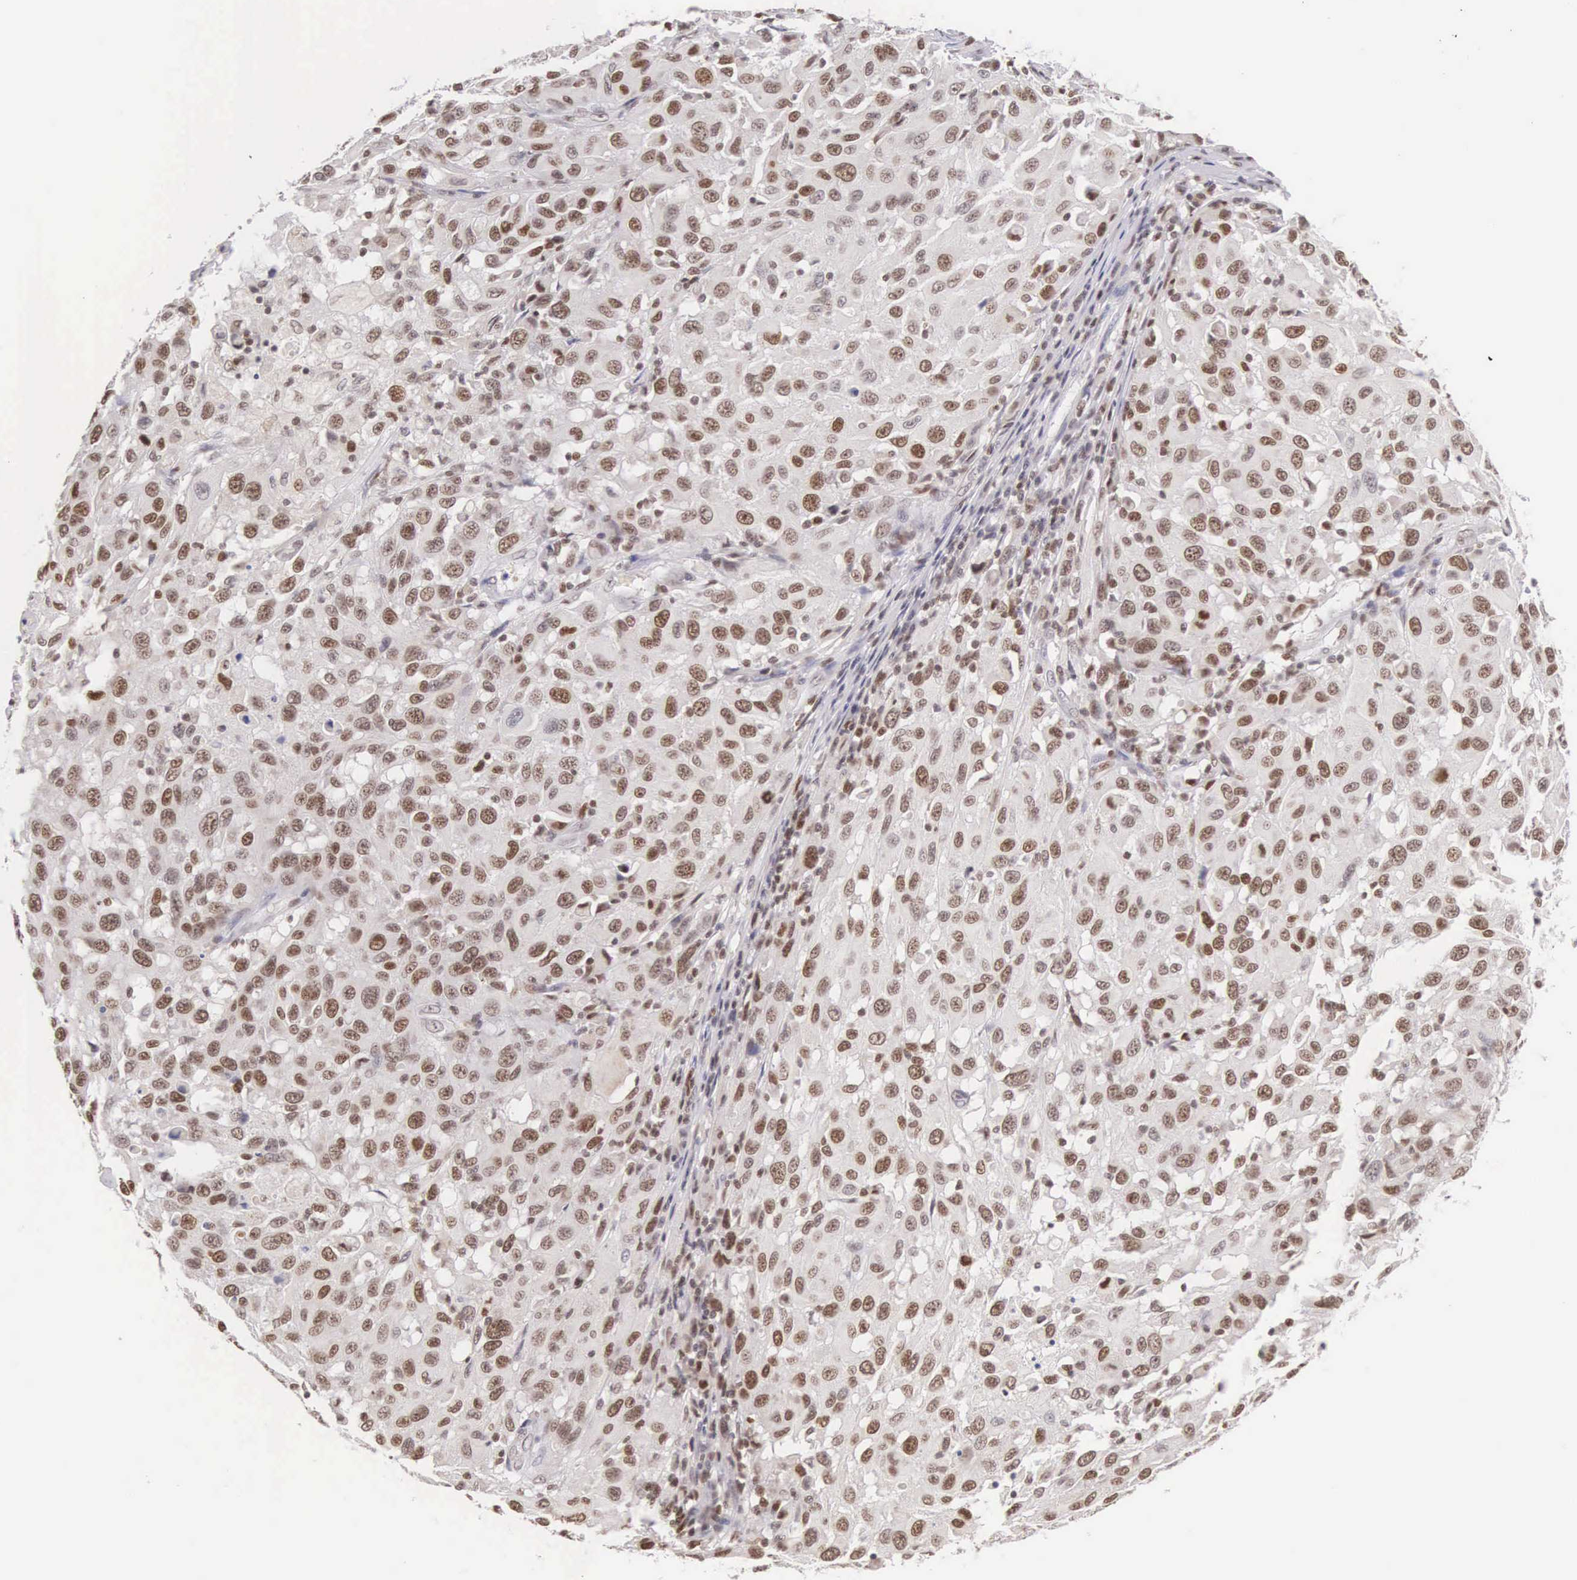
{"staining": {"intensity": "moderate", "quantity": ">75%", "location": "nuclear"}, "tissue": "melanoma", "cell_type": "Tumor cells", "image_type": "cancer", "snomed": [{"axis": "morphology", "description": "Malignant melanoma, NOS"}, {"axis": "topography", "description": "Skin"}], "caption": "Human melanoma stained with a brown dye demonstrates moderate nuclear positive staining in about >75% of tumor cells.", "gene": "VRK1", "patient": {"sex": "female", "age": 77}}